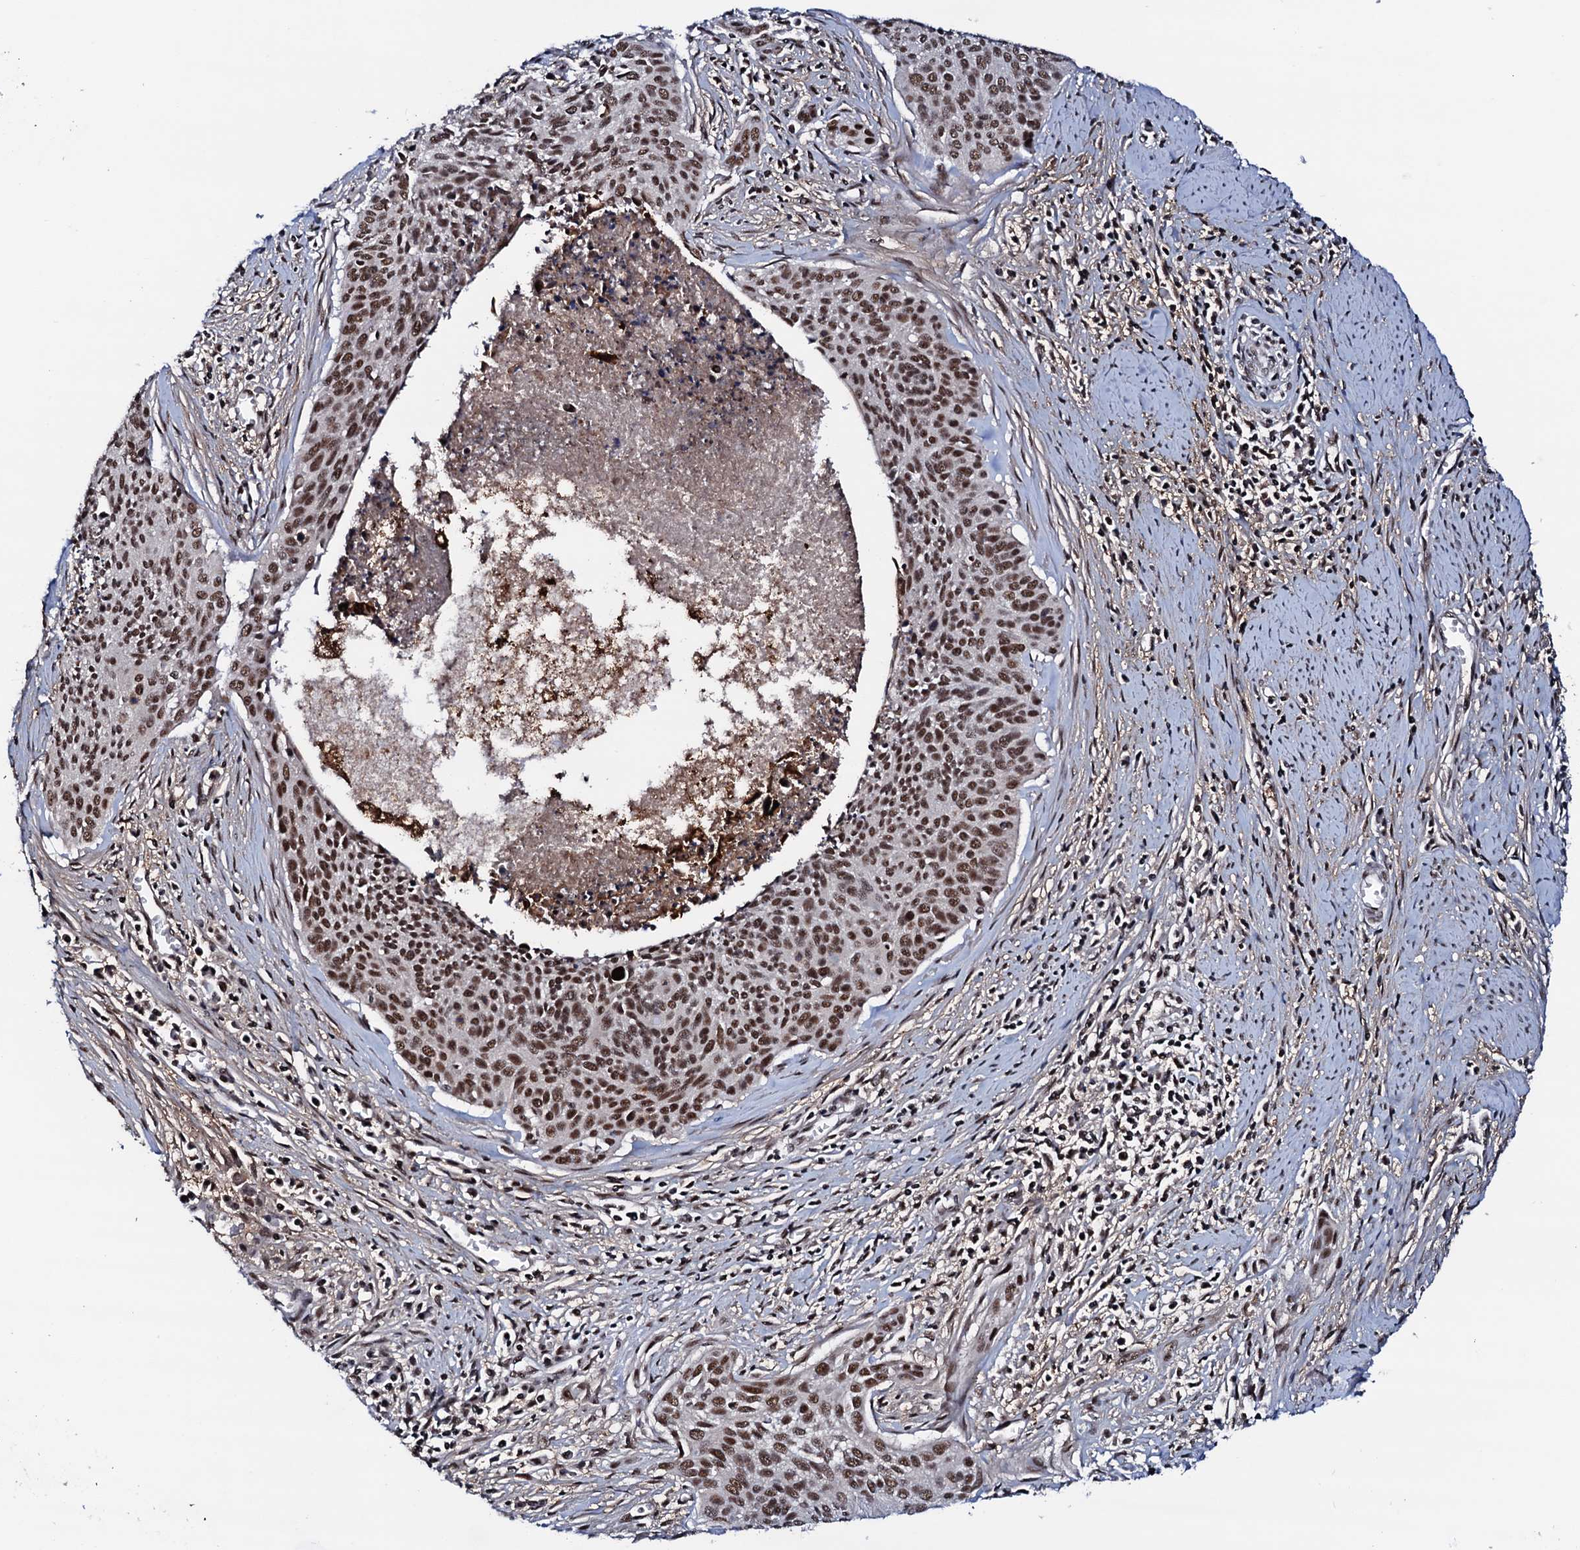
{"staining": {"intensity": "moderate", "quantity": ">75%", "location": "nuclear"}, "tissue": "cervical cancer", "cell_type": "Tumor cells", "image_type": "cancer", "snomed": [{"axis": "morphology", "description": "Squamous cell carcinoma, NOS"}, {"axis": "topography", "description": "Cervix"}], "caption": "A medium amount of moderate nuclear staining is present in approximately >75% of tumor cells in cervical cancer tissue.", "gene": "PRPF18", "patient": {"sex": "female", "age": 55}}